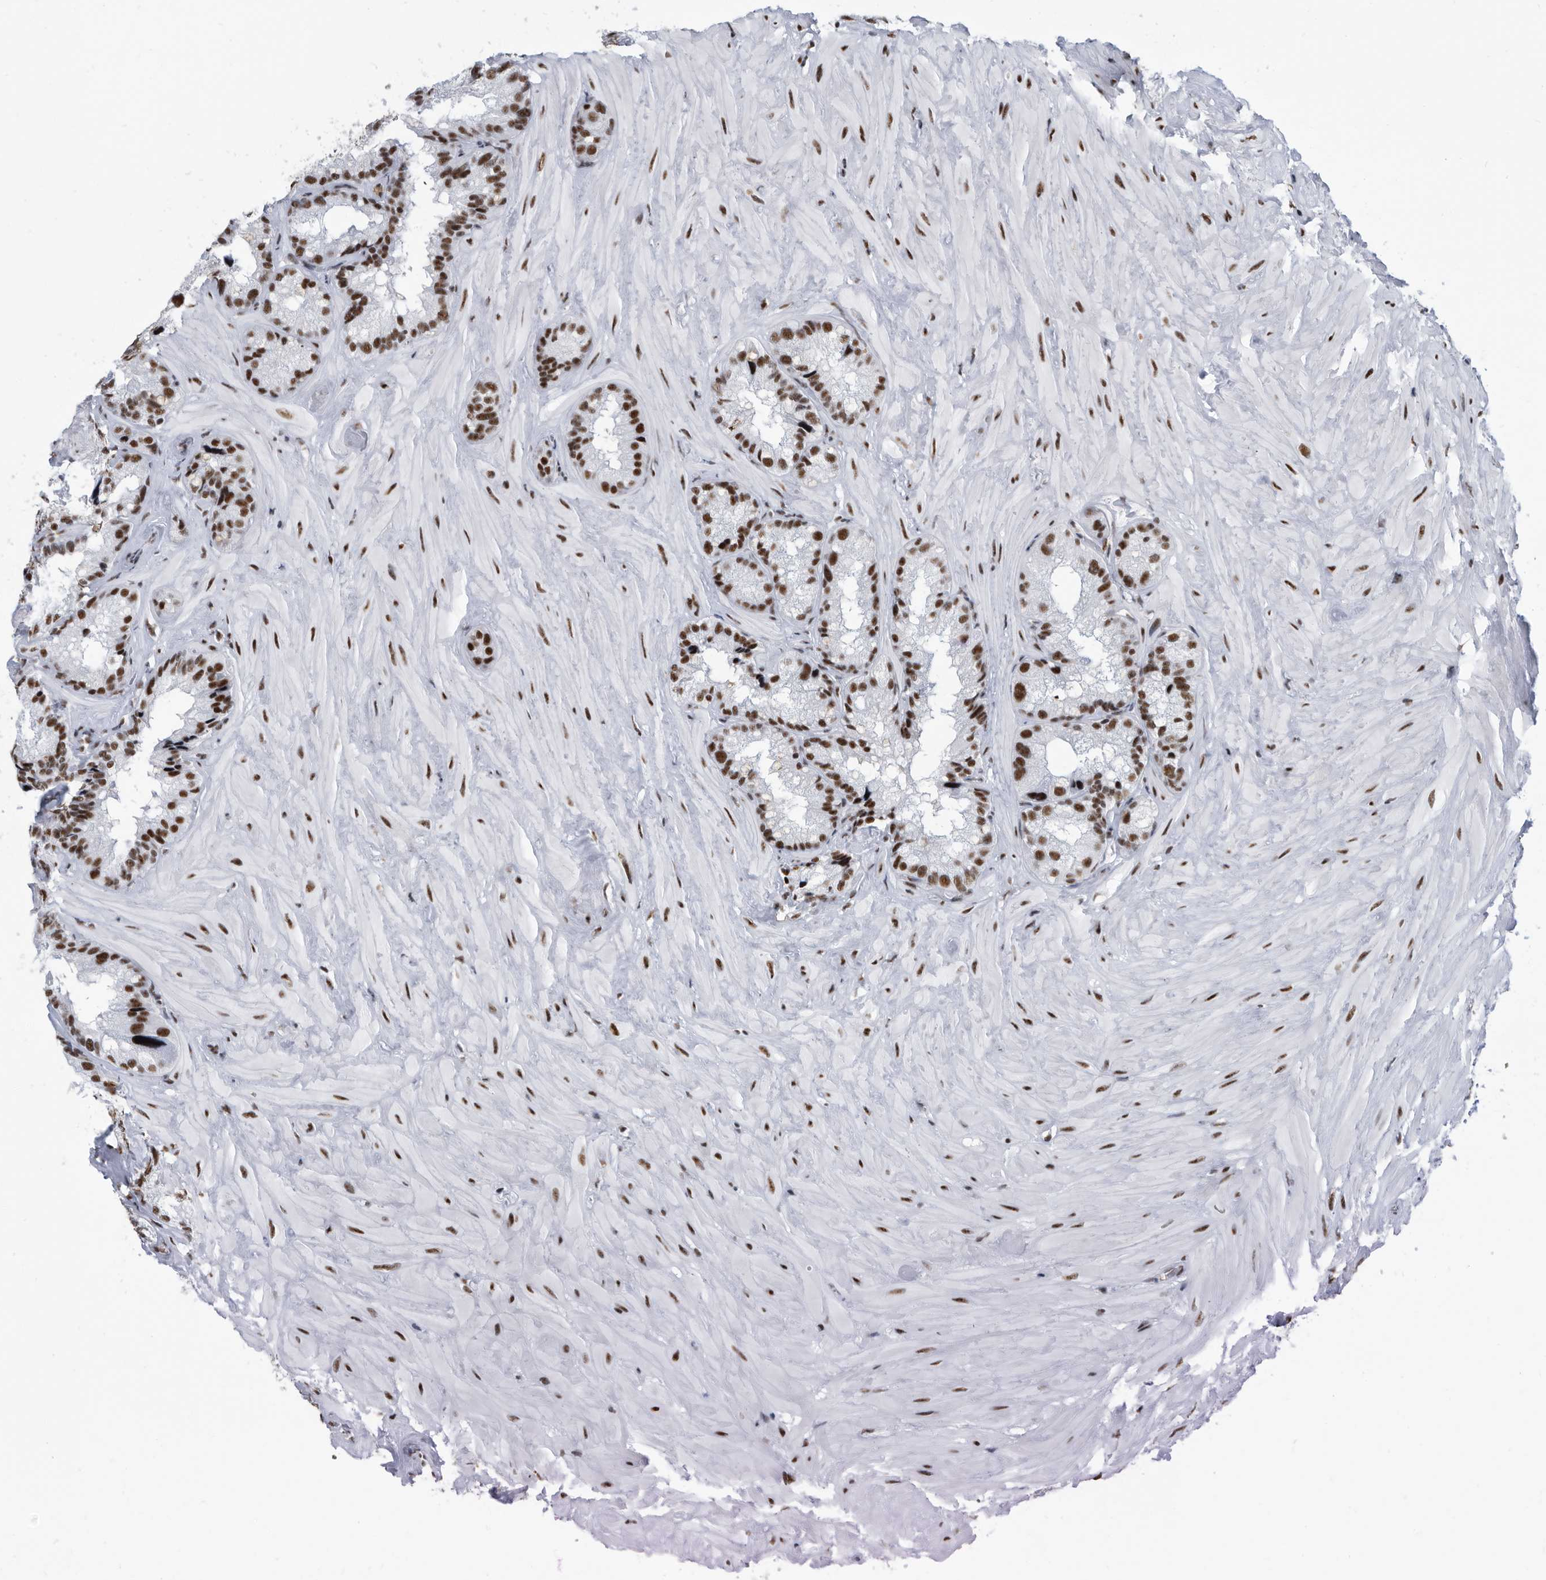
{"staining": {"intensity": "strong", "quantity": ">75%", "location": "nuclear"}, "tissue": "seminal vesicle", "cell_type": "Glandular cells", "image_type": "normal", "snomed": [{"axis": "morphology", "description": "Normal tissue, NOS"}, {"axis": "topography", "description": "Prostate"}, {"axis": "topography", "description": "Seminal veicle"}], "caption": "Brown immunohistochemical staining in normal seminal vesicle exhibits strong nuclear positivity in about >75% of glandular cells. Nuclei are stained in blue.", "gene": "SF3A1", "patient": {"sex": "male", "age": 68}}